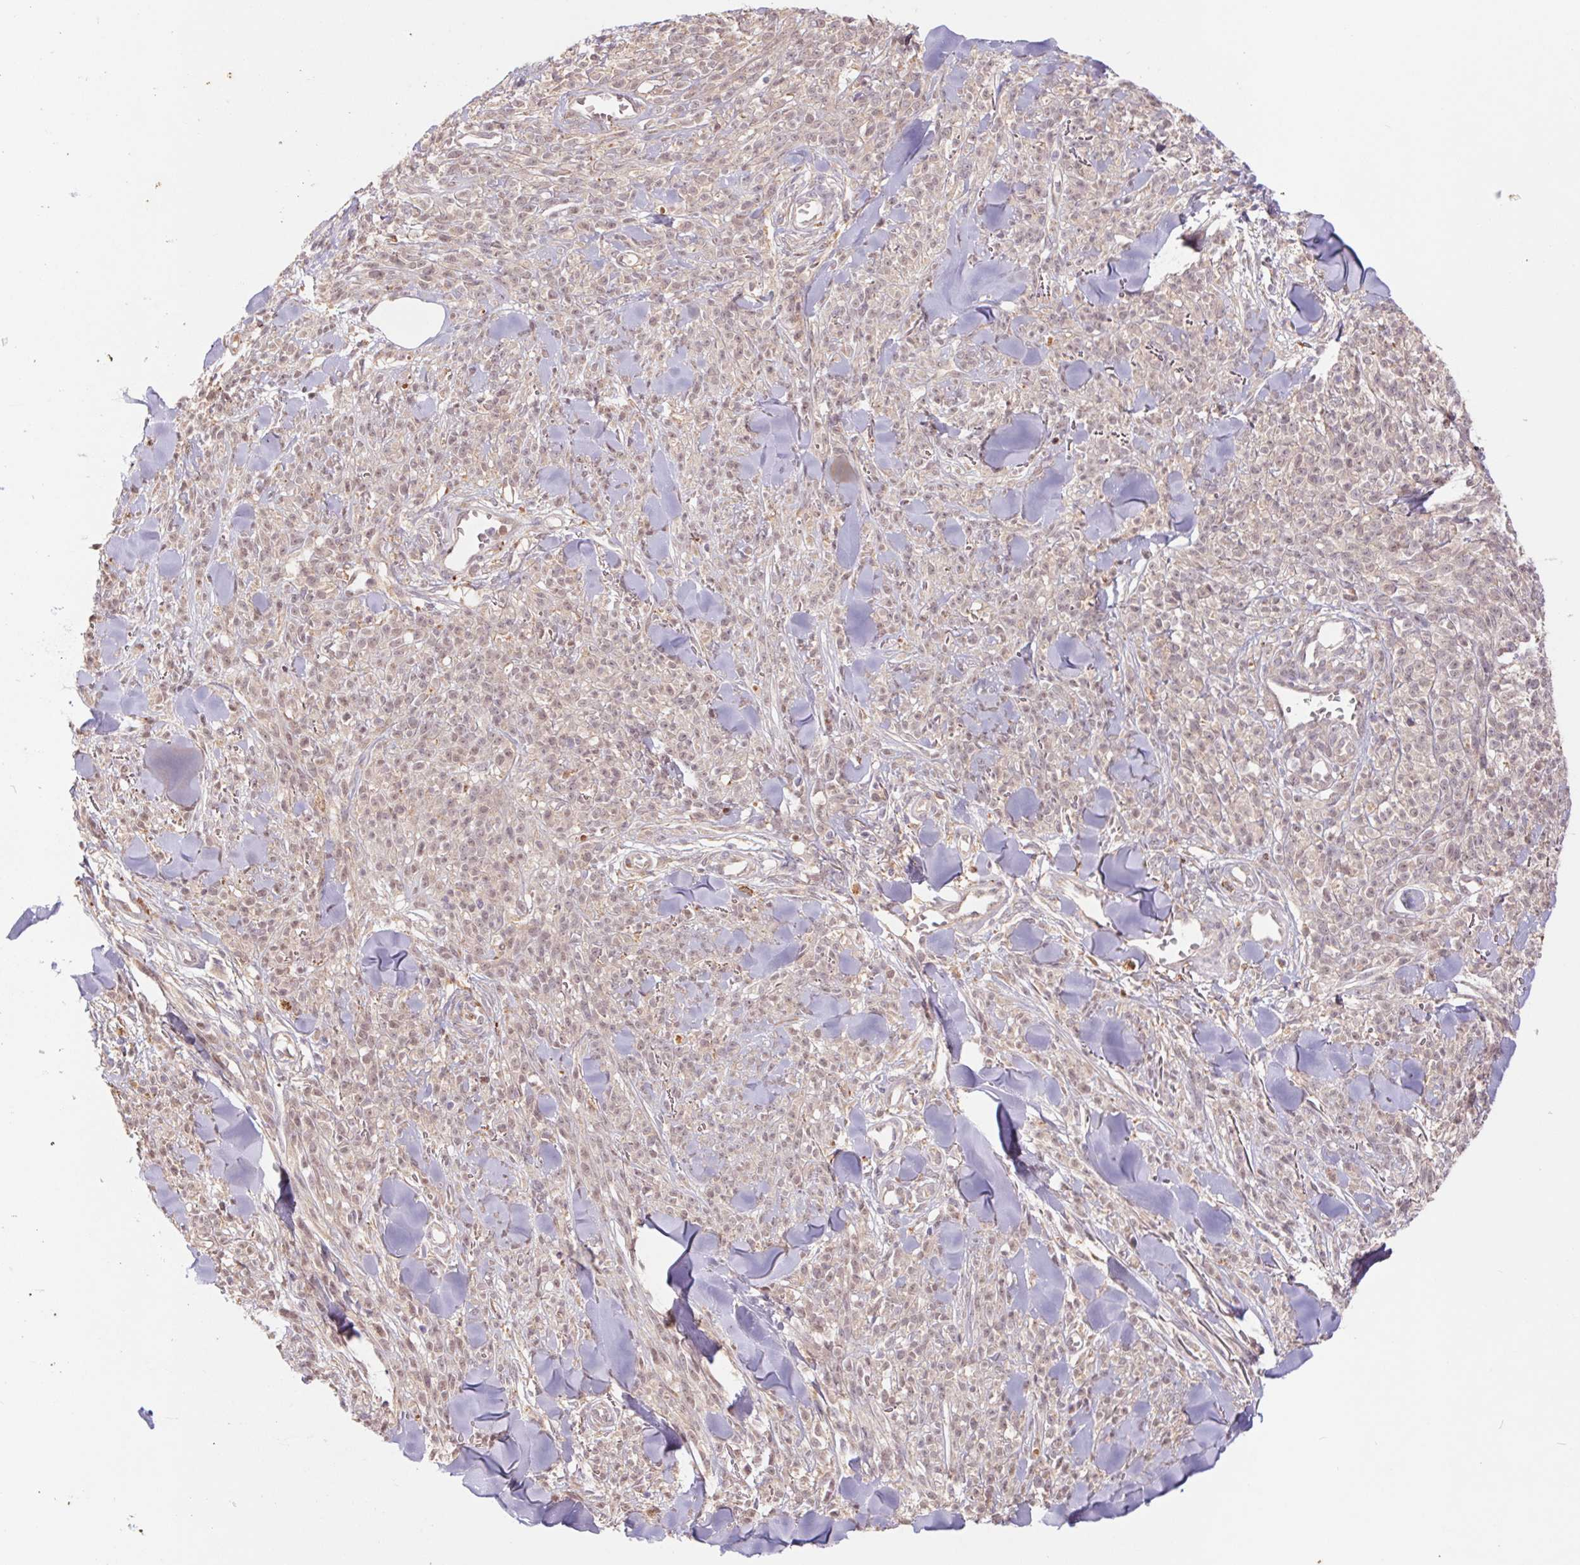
{"staining": {"intensity": "weak", "quantity": "25%-75%", "location": "nuclear"}, "tissue": "melanoma", "cell_type": "Tumor cells", "image_type": "cancer", "snomed": [{"axis": "morphology", "description": "Malignant melanoma, NOS"}, {"axis": "topography", "description": "Skin"}, {"axis": "topography", "description": "Skin of trunk"}], "caption": "There is low levels of weak nuclear expression in tumor cells of malignant melanoma, as demonstrated by immunohistochemical staining (brown color).", "gene": "RRM1", "patient": {"sex": "male", "age": 74}}